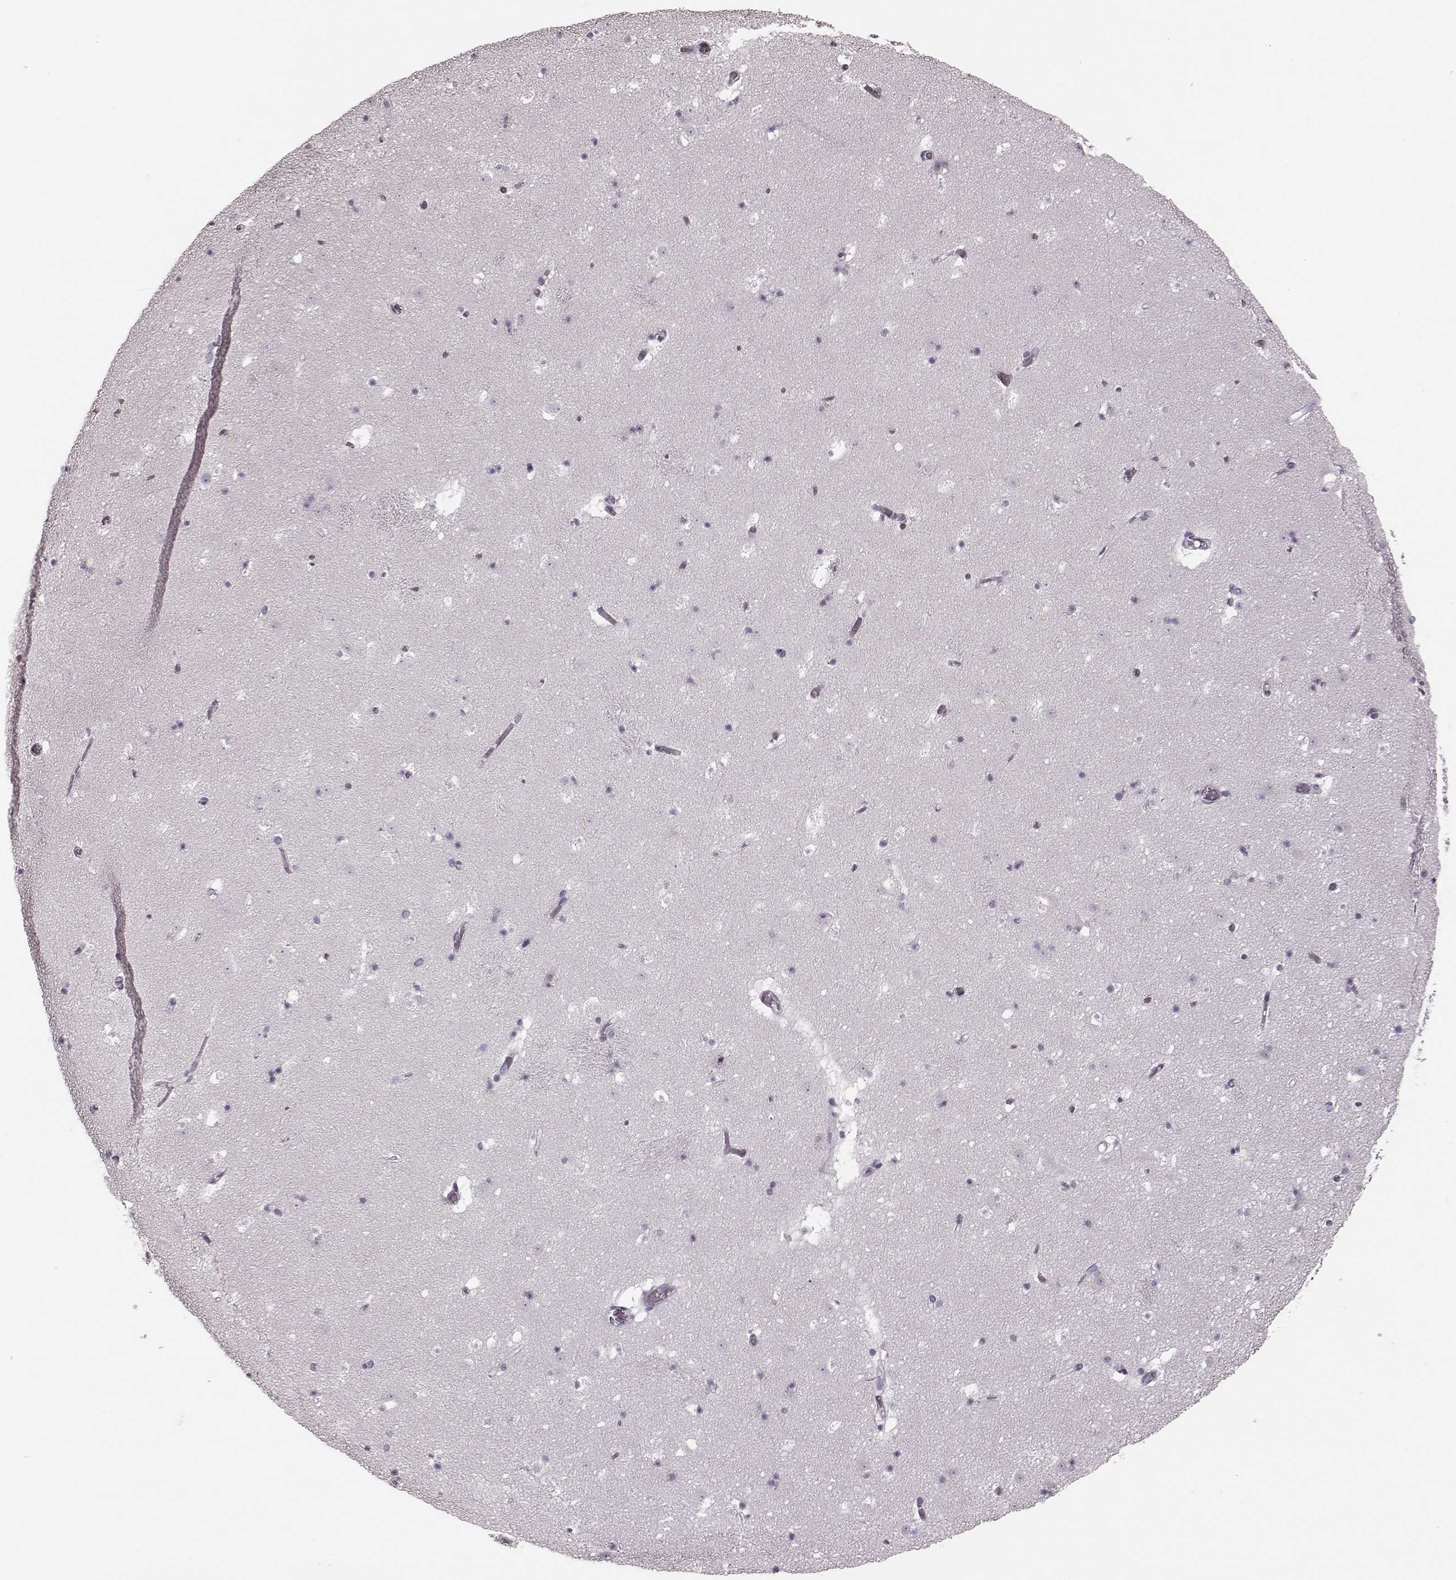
{"staining": {"intensity": "negative", "quantity": "none", "location": "none"}, "tissue": "caudate", "cell_type": "Glial cells", "image_type": "normal", "snomed": [{"axis": "morphology", "description": "Normal tissue, NOS"}, {"axis": "topography", "description": "Lateral ventricle wall"}], "caption": "Protein analysis of normal caudate reveals no significant staining in glial cells. Brightfield microscopy of IHC stained with DAB (3,3'-diaminobenzidine) (brown) and hematoxylin (blue), captured at high magnification.", "gene": "TRPM1", "patient": {"sex": "female", "age": 42}}